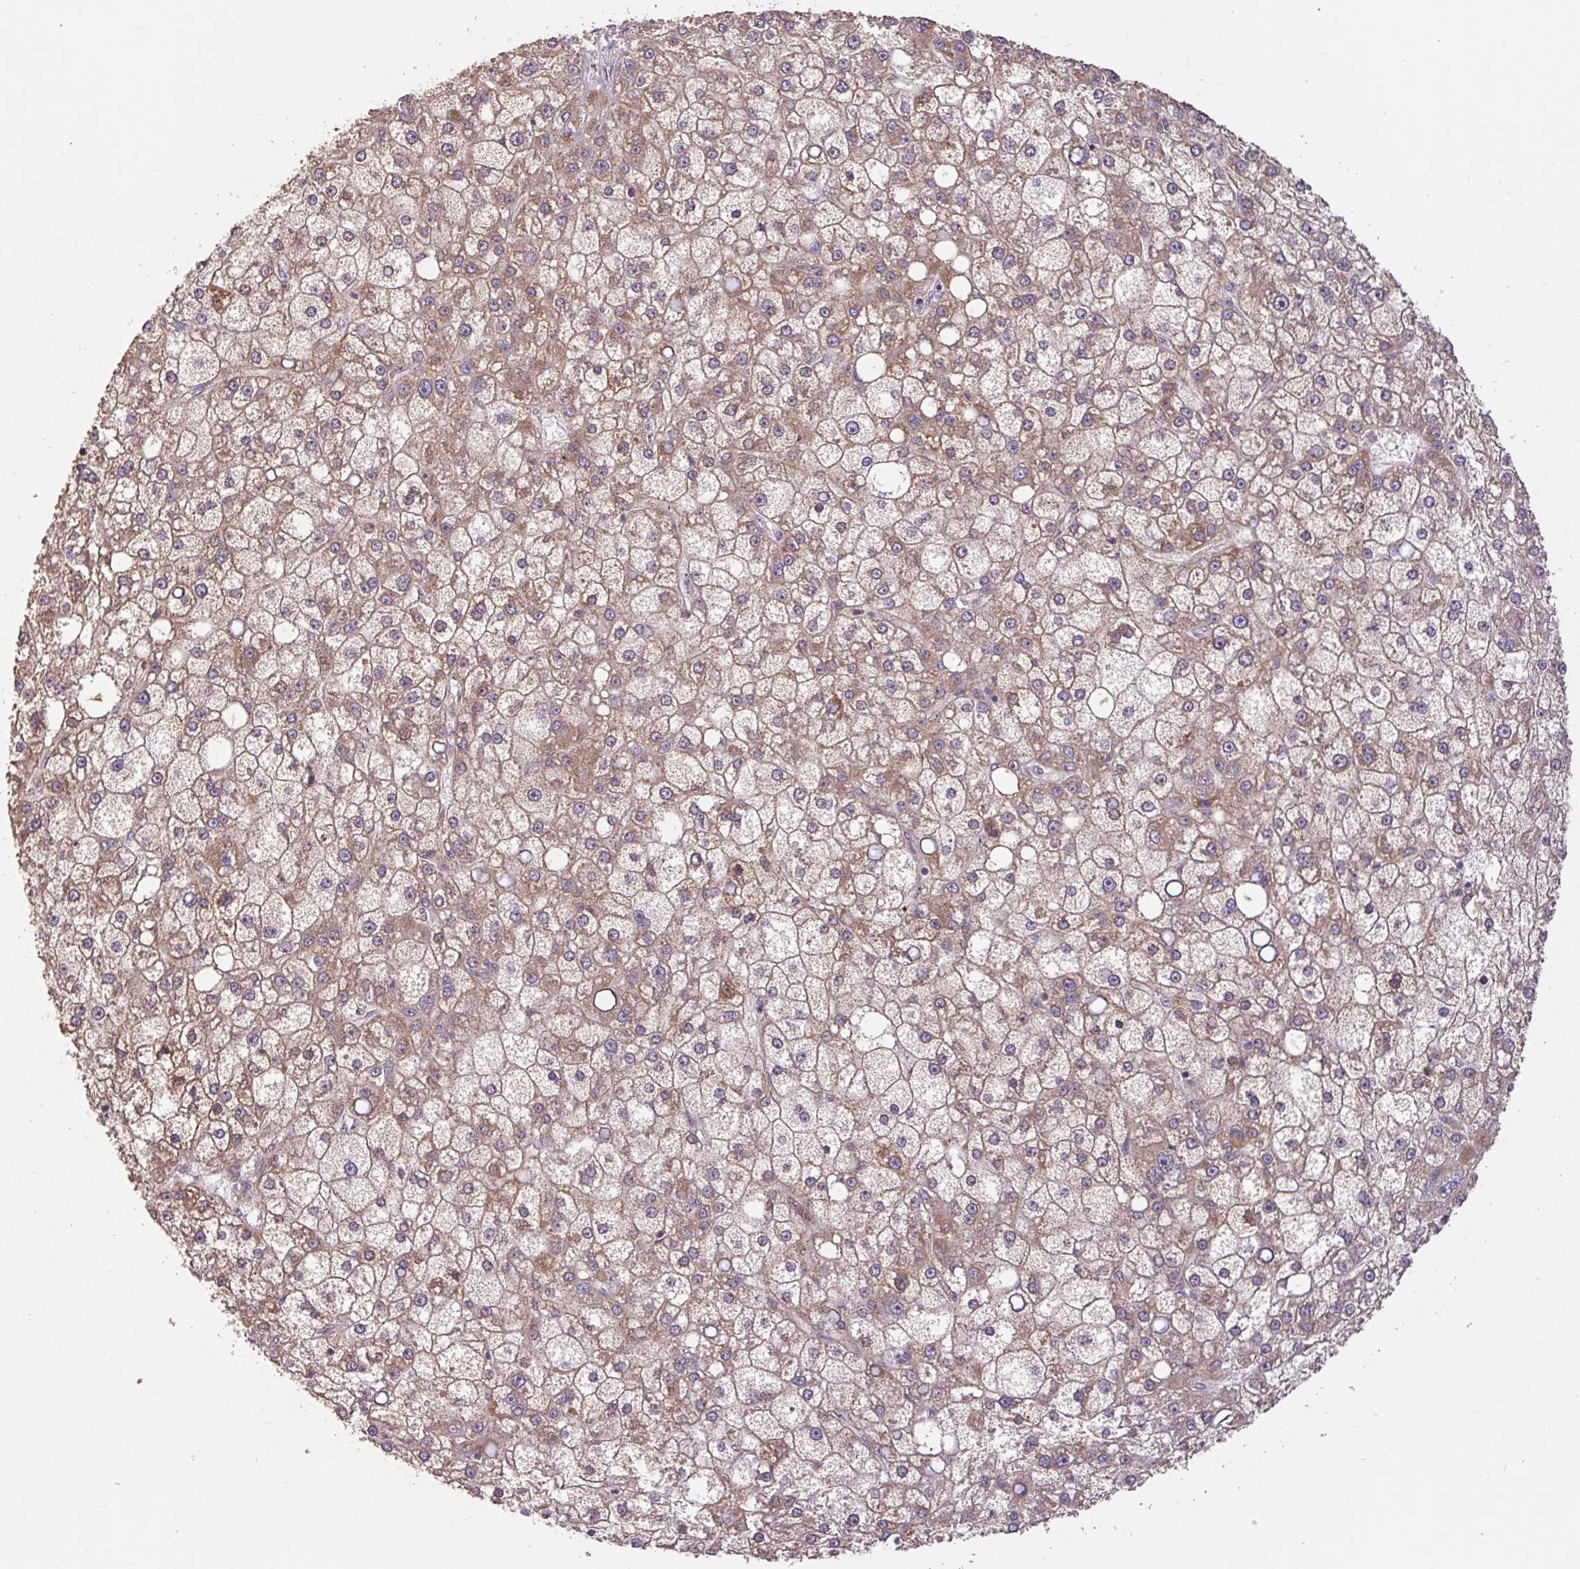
{"staining": {"intensity": "moderate", "quantity": ">75%", "location": "cytoplasmic/membranous"}, "tissue": "liver cancer", "cell_type": "Tumor cells", "image_type": "cancer", "snomed": [{"axis": "morphology", "description": "Carcinoma, Hepatocellular, NOS"}, {"axis": "topography", "description": "Liver"}], "caption": "IHC histopathology image of neoplastic tissue: human hepatocellular carcinoma (liver) stained using immunohistochemistry reveals medium levels of moderate protein expression localized specifically in the cytoplasmic/membranous of tumor cells, appearing as a cytoplasmic/membranous brown color.", "gene": "TMEM88", "patient": {"sex": "male", "age": 67}}